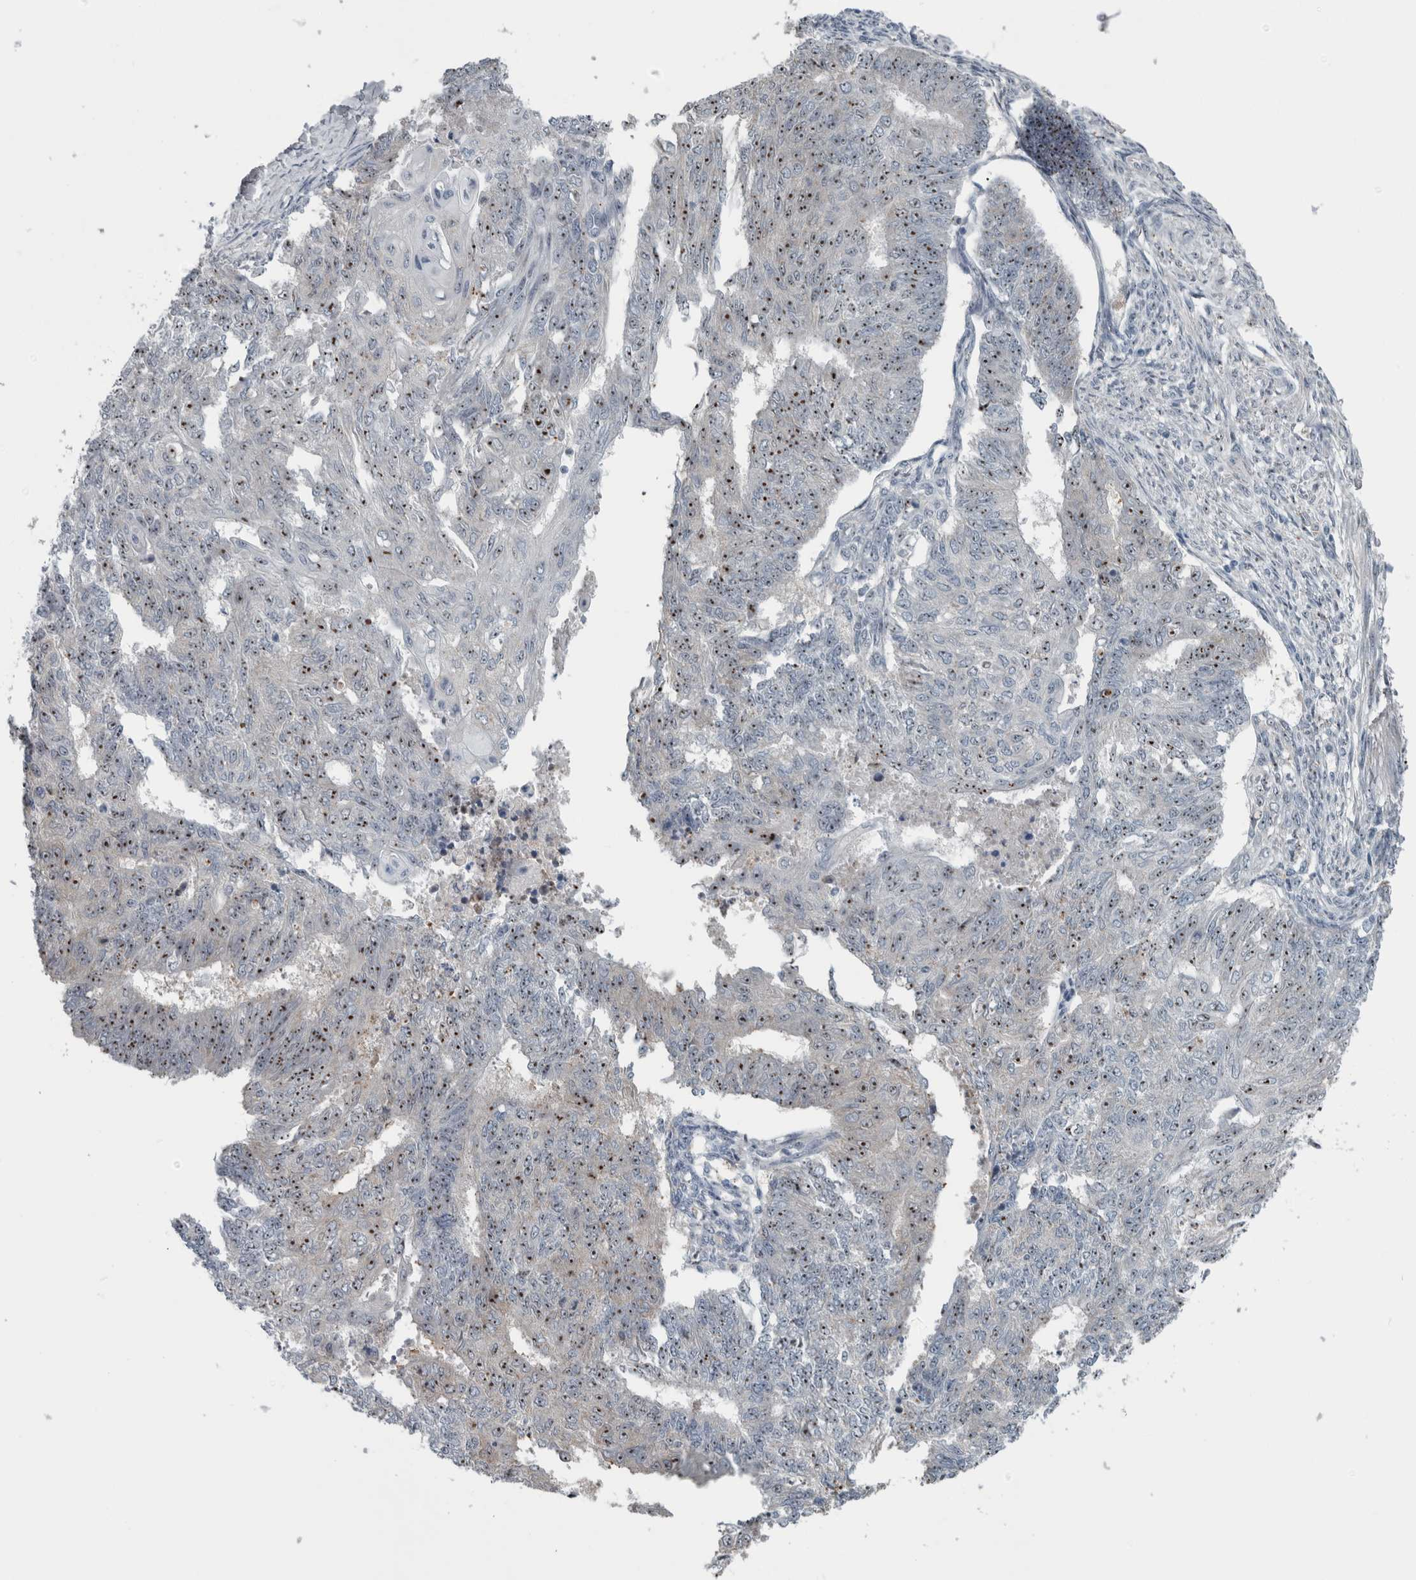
{"staining": {"intensity": "moderate", "quantity": "25%-75%", "location": "nuclear"}, "tissue": "endometrial cancer", "cell_type": "Tumor cells", "image_type": "cancer", "snomed": [{"axis": "morphology", "description": "Adenocarcinoma, NOS"}, {"axis": "topography", "description": "Endometrium"}], "caption": "A histopathology image of endometrial cancer (adenocarcinoma) stained for a protein shows moderate nuclear brown staining in tumor cells. (DAB IHC with brightfield microscopy, high magnification).", "gene": "UTP6", "patient": {"sex": "female", "age": 32}}